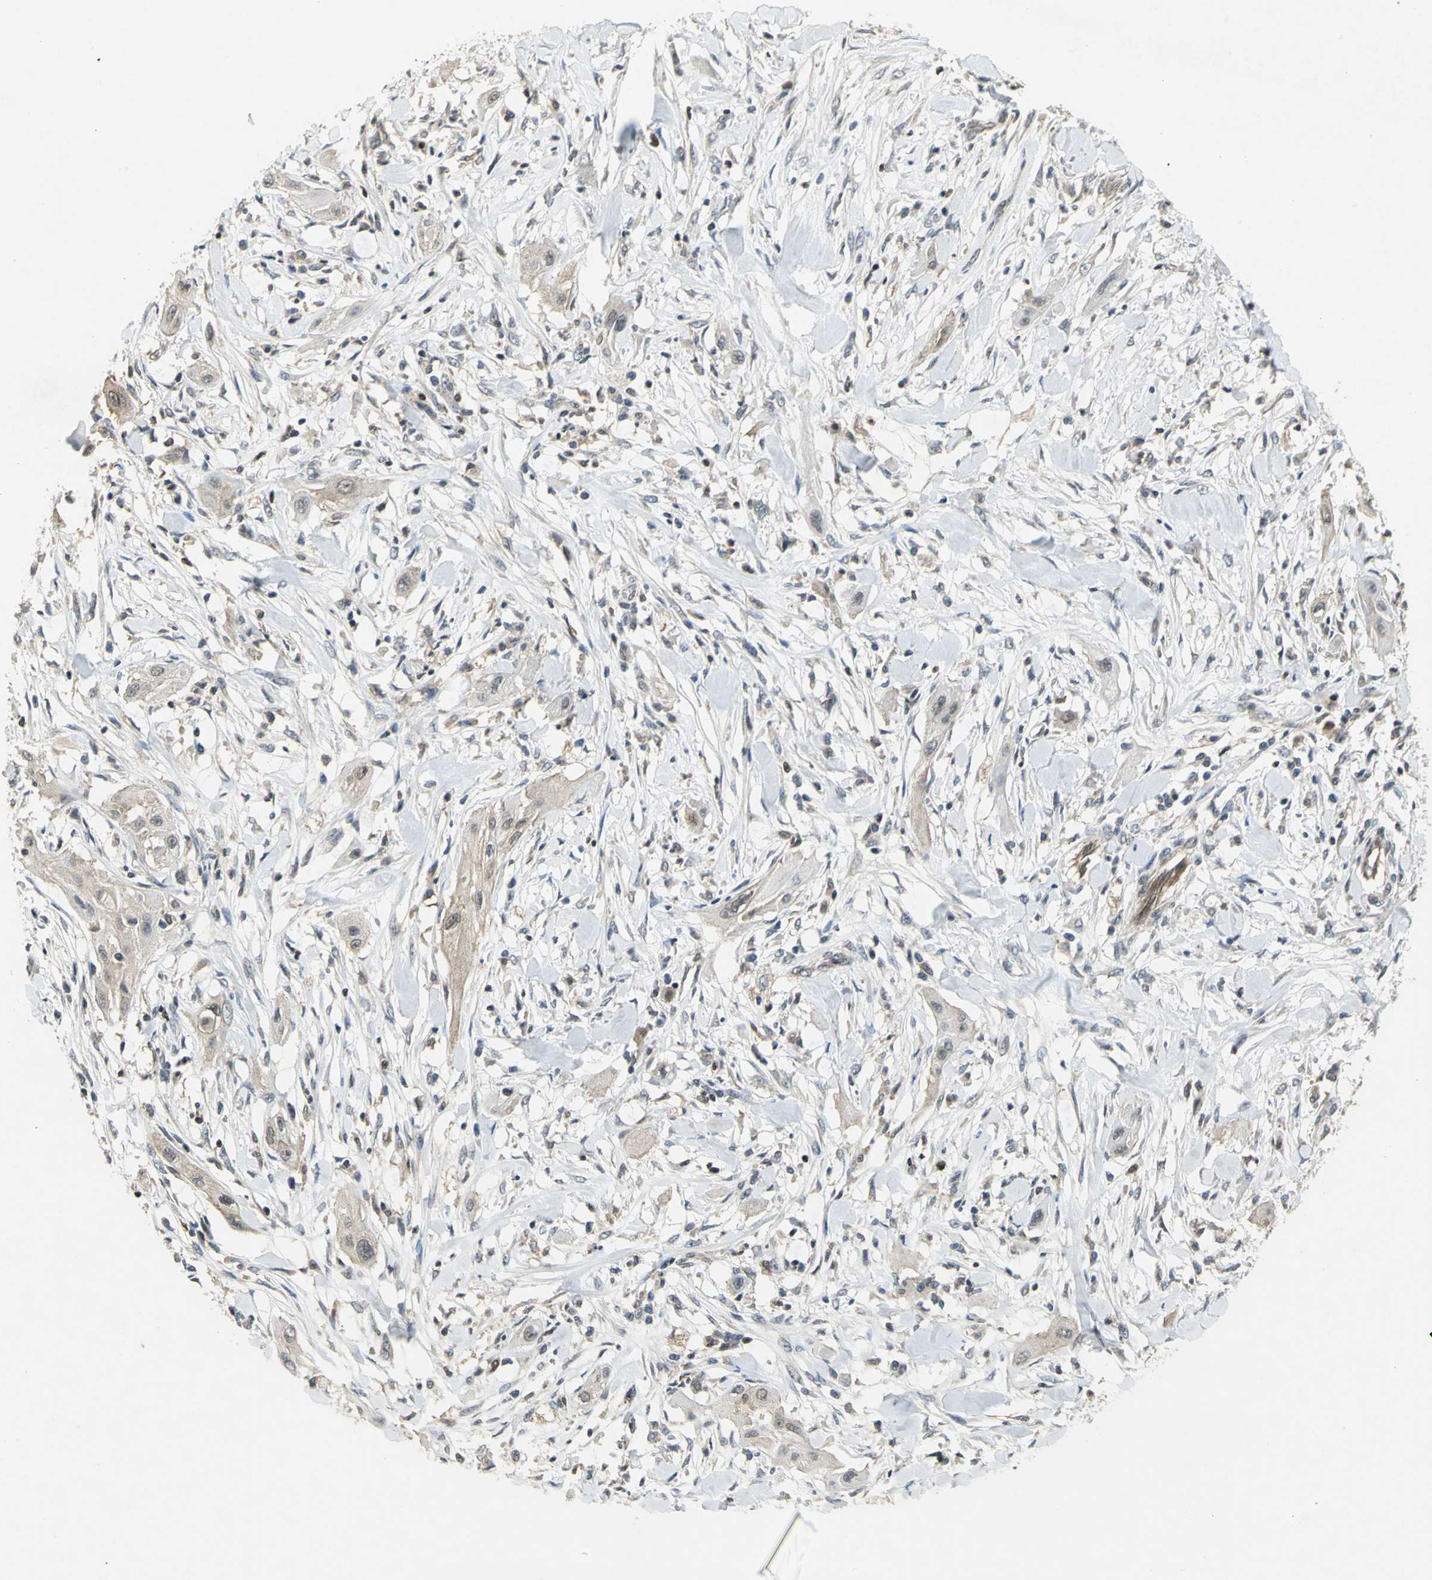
{"staining": {"intensity": "weak", "quantity": "25%-75%", "location": "cytoplasmic/membranous,nuclear"}, "tissue": "lung cancer", "cell_type": "Tumor cells", "image_type": "cancer", "snomed": [{"axis": "morphology", "description": "Squamous cell carcinoma, NOS"}, {"axis": "topography", "description": "Lung"}], "caption": "Immunohistochemical staining of squamous cell carcinoma (lung) exhibits low levels of weak cytoplasmic/membranous and nuclear expression in approximately 25%-75% of tumor cells.", "gene": "PPIA", "patient": {"sex": "female", "age": 47}}